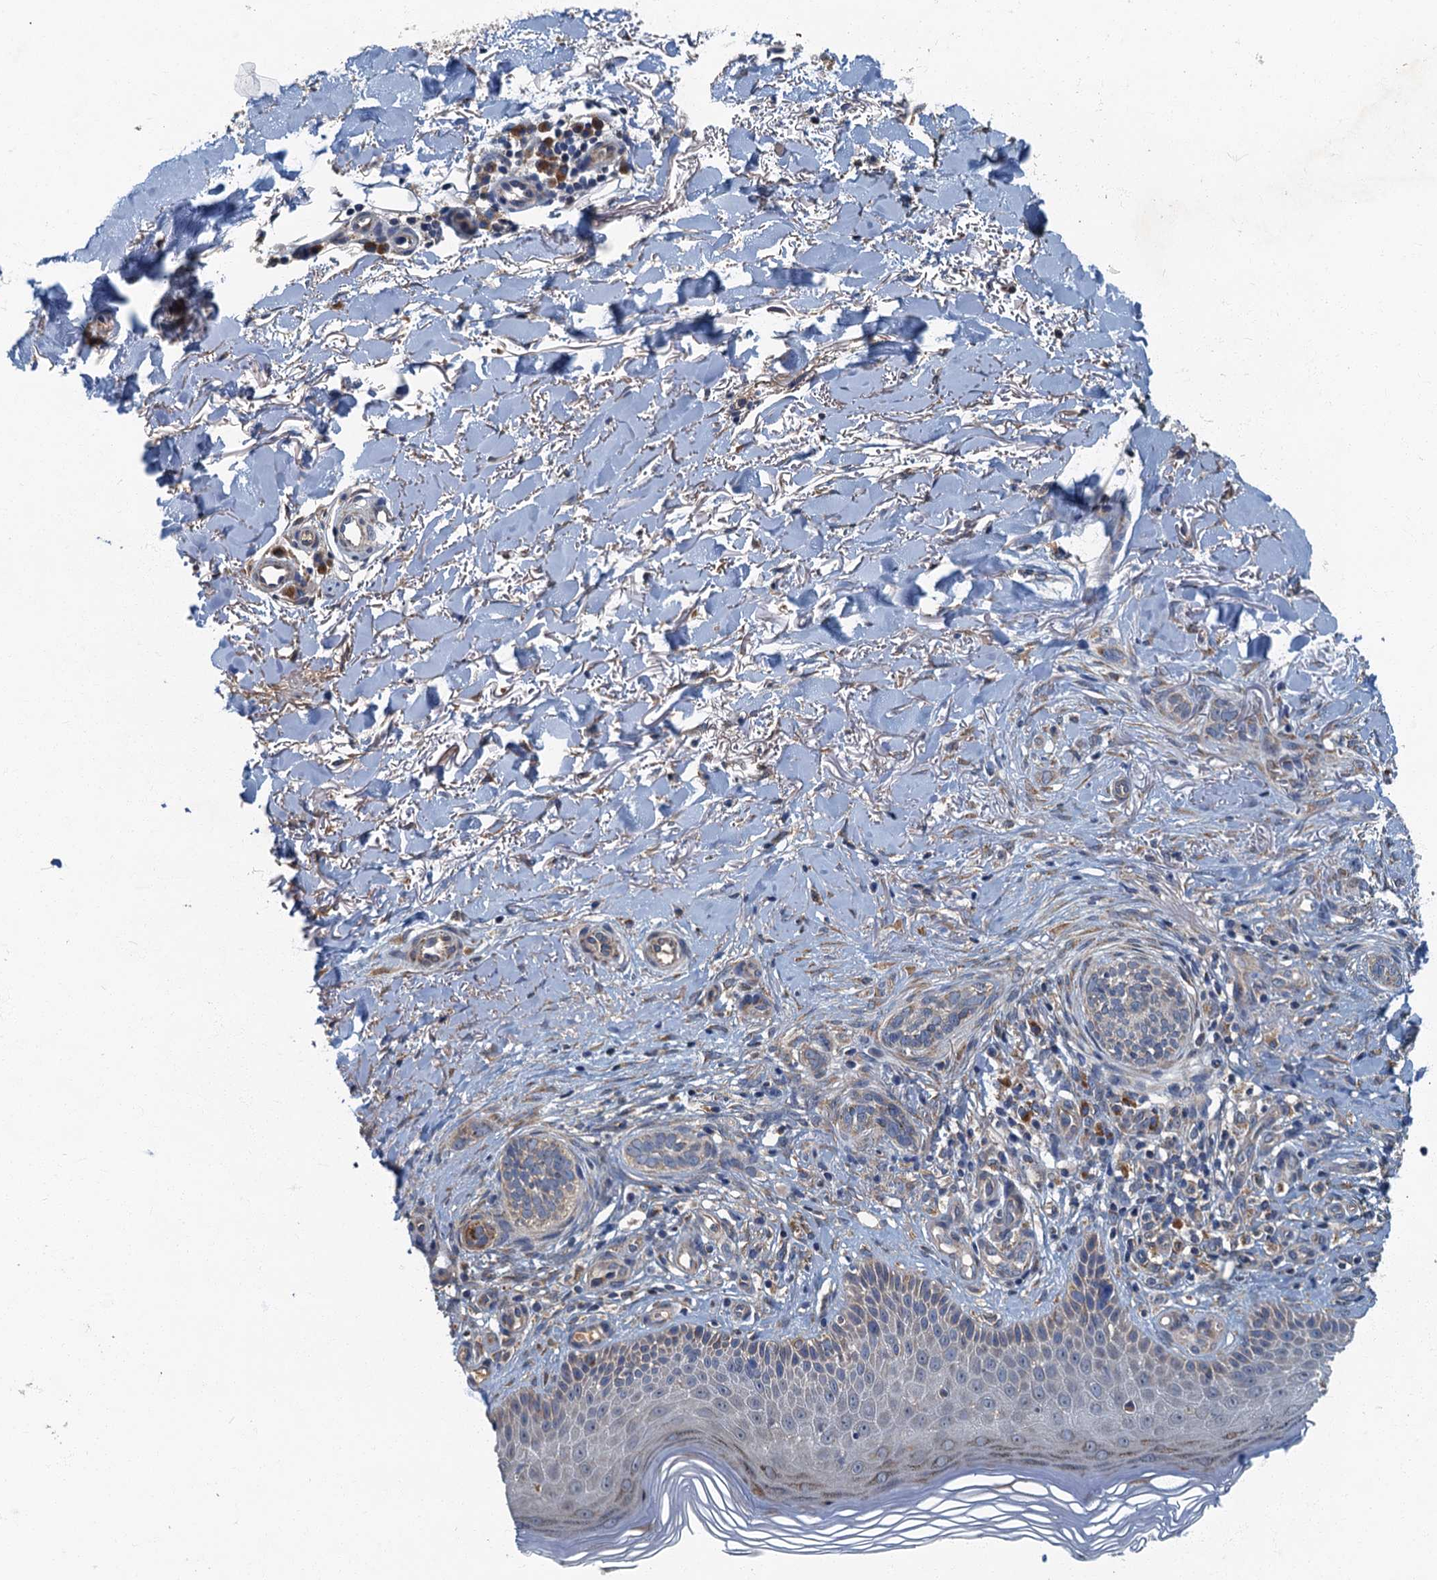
{"staining": {"intensity": "negative", "quantity": "none", "location": "none"}, "tissue": "skin cancer", "cell_type": "Tumor cells", "image_type": "cancer", "snomed": [{"axis": "morphology", "description": "Normal tissue, NOS"}, {"axis": "morphology", "description": "Basal cell carcinoma"}, {"axis": "topography", "description": "Skin"}], "caption": "High power microscopy micrograph of an IHC photomicrograph of basal cell carcinoma (skin), revealing no significant expression in tumor cells.", "gene": "DDX49", "patient": {"sex": "female", "age": 67}}